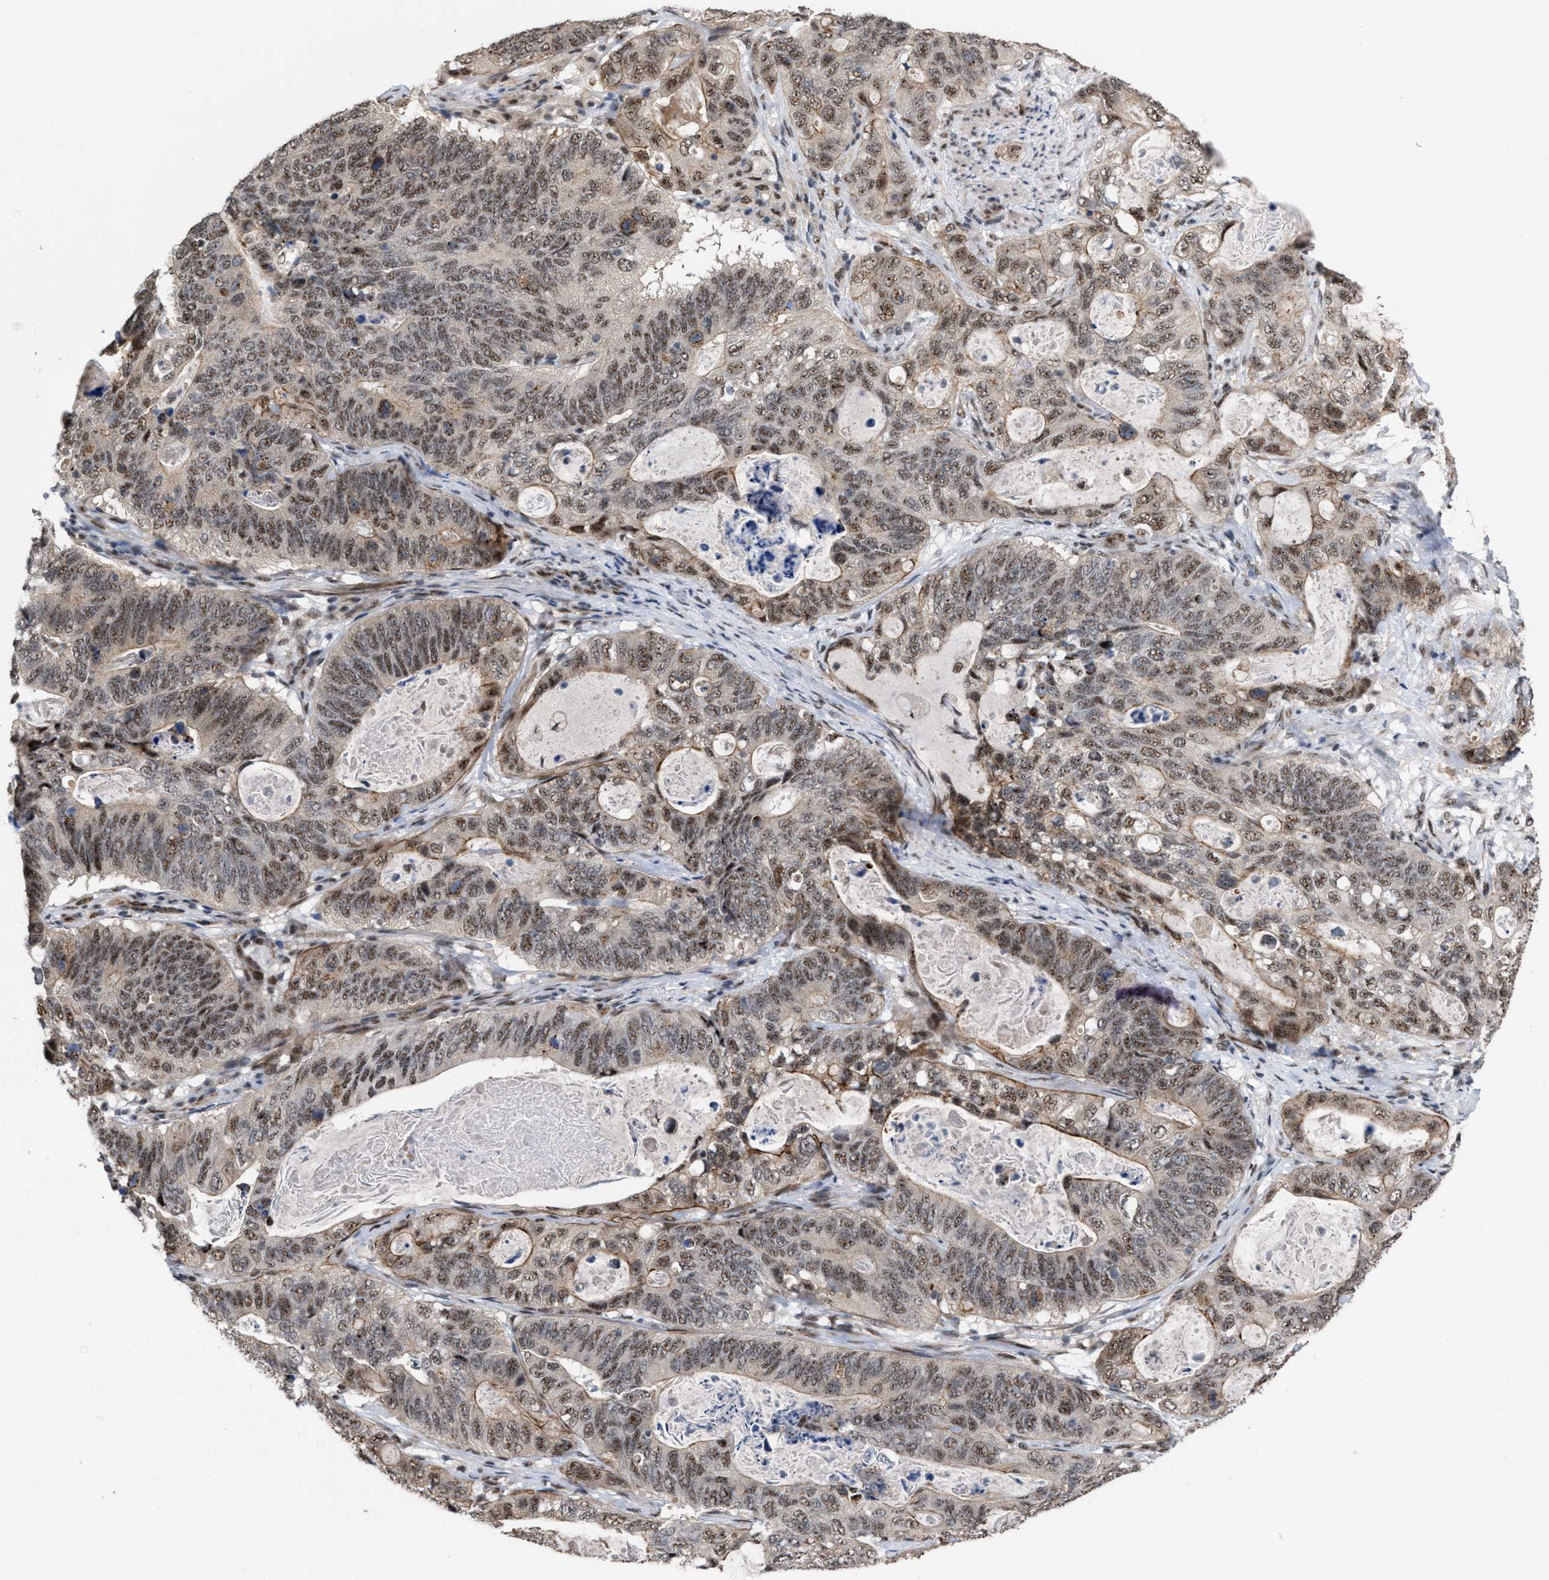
{"staining": {"intensity": "strong", "quantity": "25%-75%", "location": "cytoplasmic/membranous,nuclear"}, "tissue": "stomach cancer", "cell_type": "Tumor cells", "image_type": "cancer", "snomed": [{"axis": "morphology", "description": "Normal tissue, NOS"}, {"axis": "morphology", "description": "Adenocarcinoma, NOS"}, {"axis": "topography", "description": "Stomach"}], "caption": "Immunohistochemistry of adenocarcinoma (stomach) demonstrates high levels of strong cytoplasmic/membranous and nuclear staining in about 25%-75% of tumor cells. The staining is performed using DAB brown chromogen to label protein expression. The nuclei are counter-stained blue using hematoxylin.", "gene": "EIF4A3", "patient": {"sex": "female", "age": 89}}